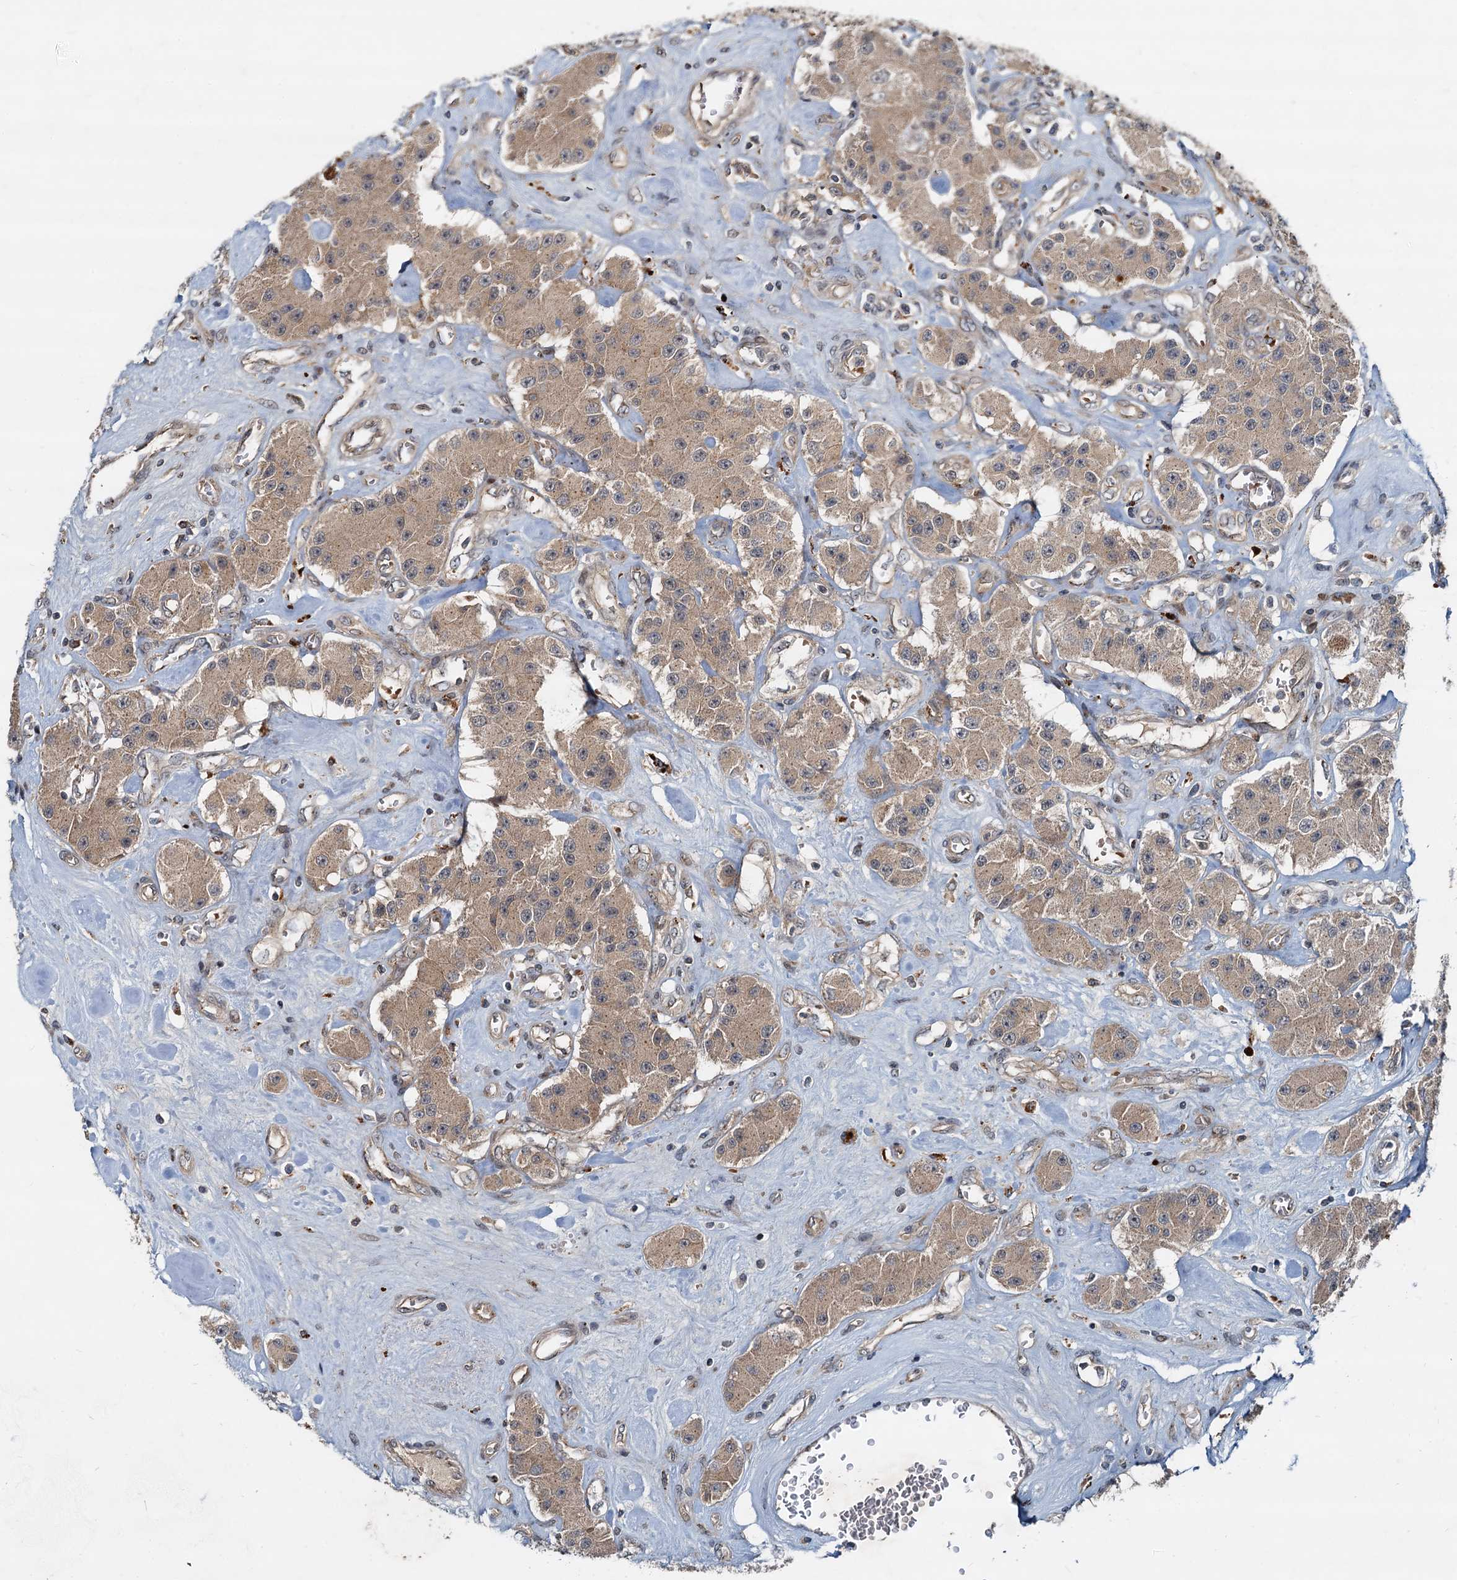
{"staining": {"intensity": "moderate", "quantity": ">75%", "location": "cytoplasmic/membranous"}, "tissue": "carcinoid", "cell_type": "Tumor cells", "image_type": "cancer", "snomed": [{"axis": "morphology", "description": "Carcinoid, malignant, NOS"}, {"axis": "topography", "description": "Pancreas"}], "caption": "DAB immunohistochemical staining of carcinoid (malignant) displays moderate cytoplasmic/membranous protein positivity in about >75% of tumor cells. (DAB (3,3'-diaminobenzidine) = brown stain, brightfield microscopy at high magnification).", "gene": "CEP68", "patient": {"sex": "male", "age": 41}}